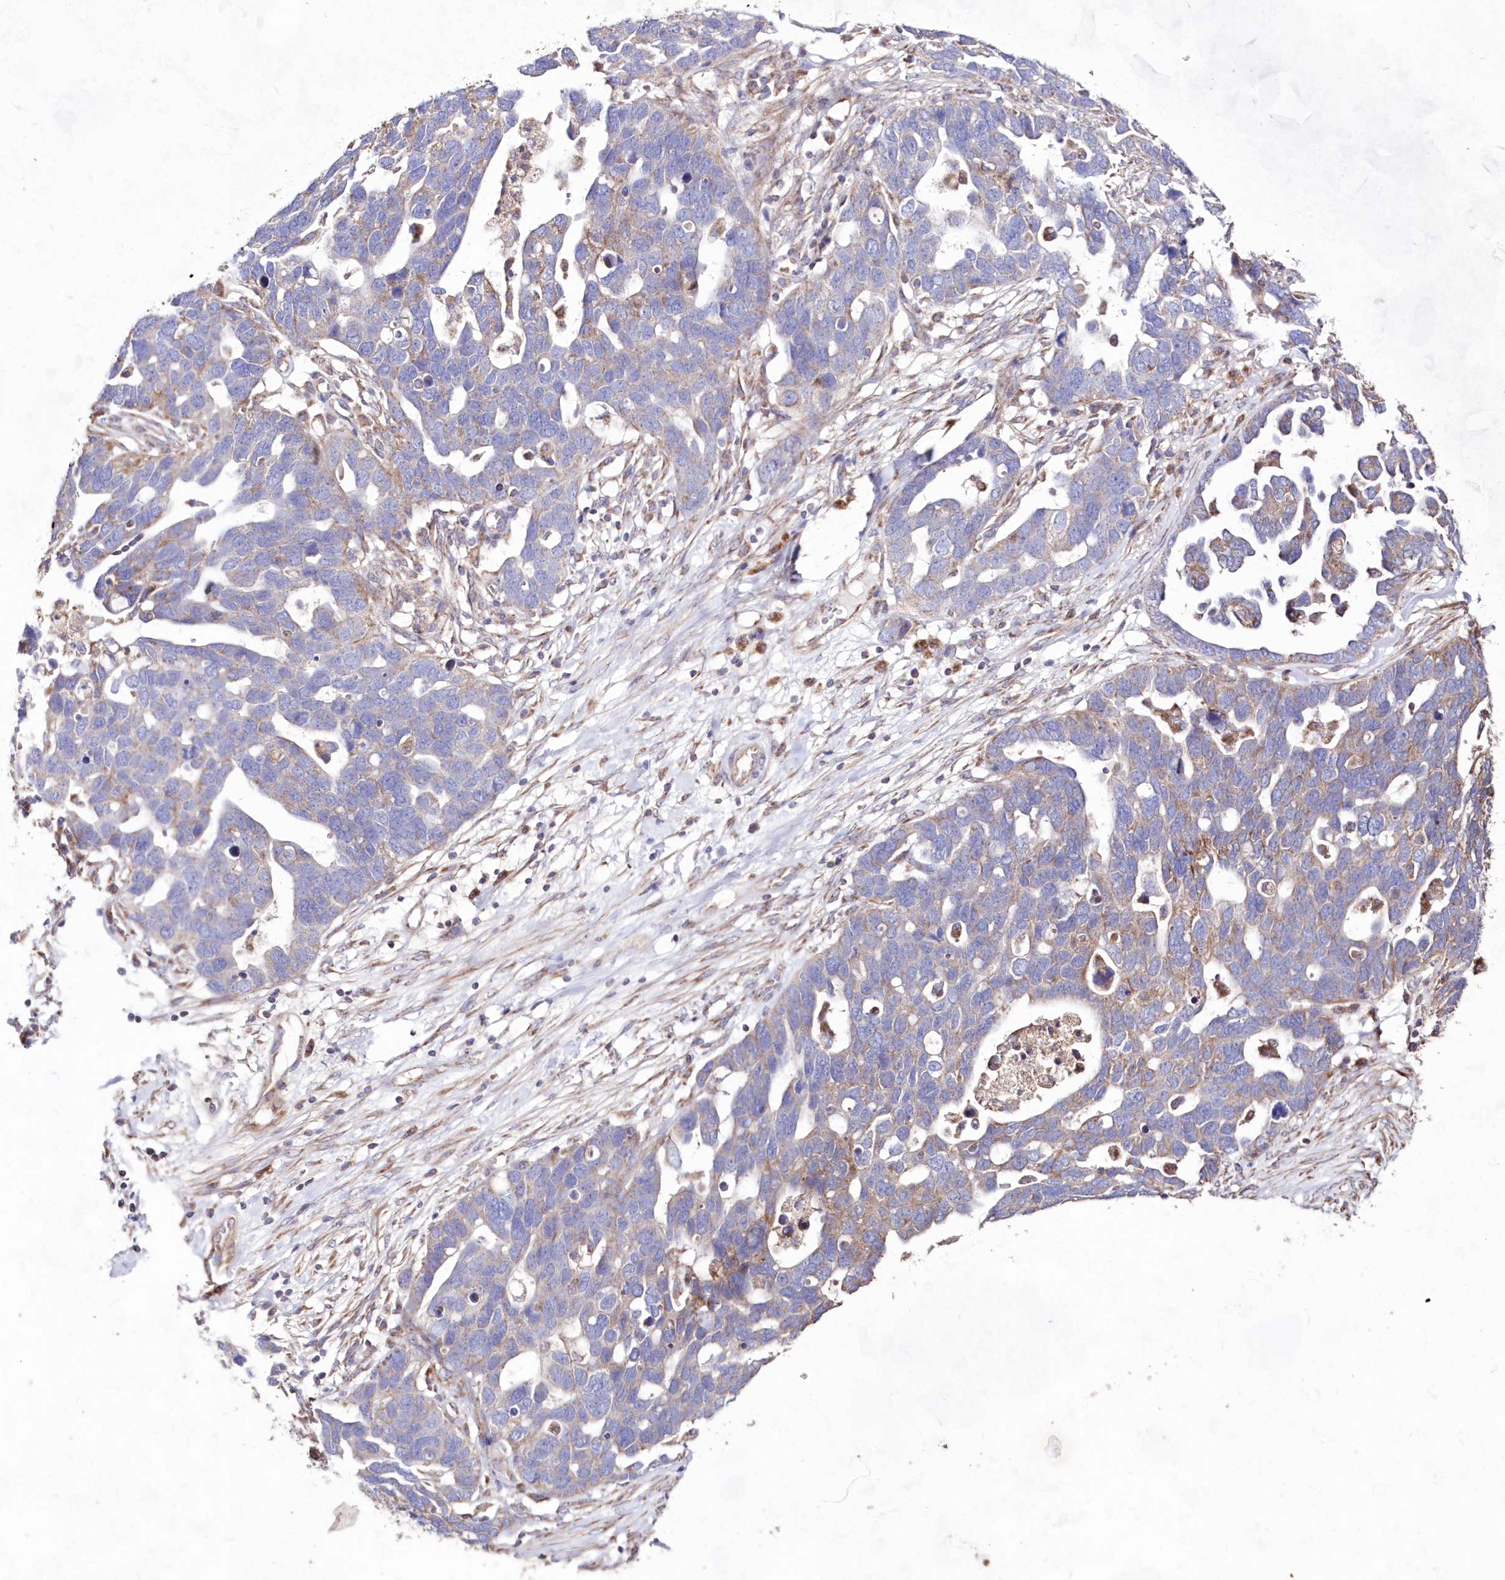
{"staining": {"intensity": "moderate", "quantity": "<25%", "location": "cytoplasmic/membranous"}, "tissue": "ovarian cancer", "cell_type": "Tumor cells", "image_type": "cancer", "snomed": [{"axis": "morphology", "description": "Cystadenocarcinoma, serous, NOS"}, {"axis": "topography", "description": "Ovary"}], "caption": "A histopathology image of ovarian serous cystadenocarcinoma stained for a protein exhibits moderate cytoplasmic/membranous brown staining in tumor cells. (DAB IHC with brightfield microscopy, high magnification).", "gene": "HADHB", "patient": {"sex": "female", "age": 54}}